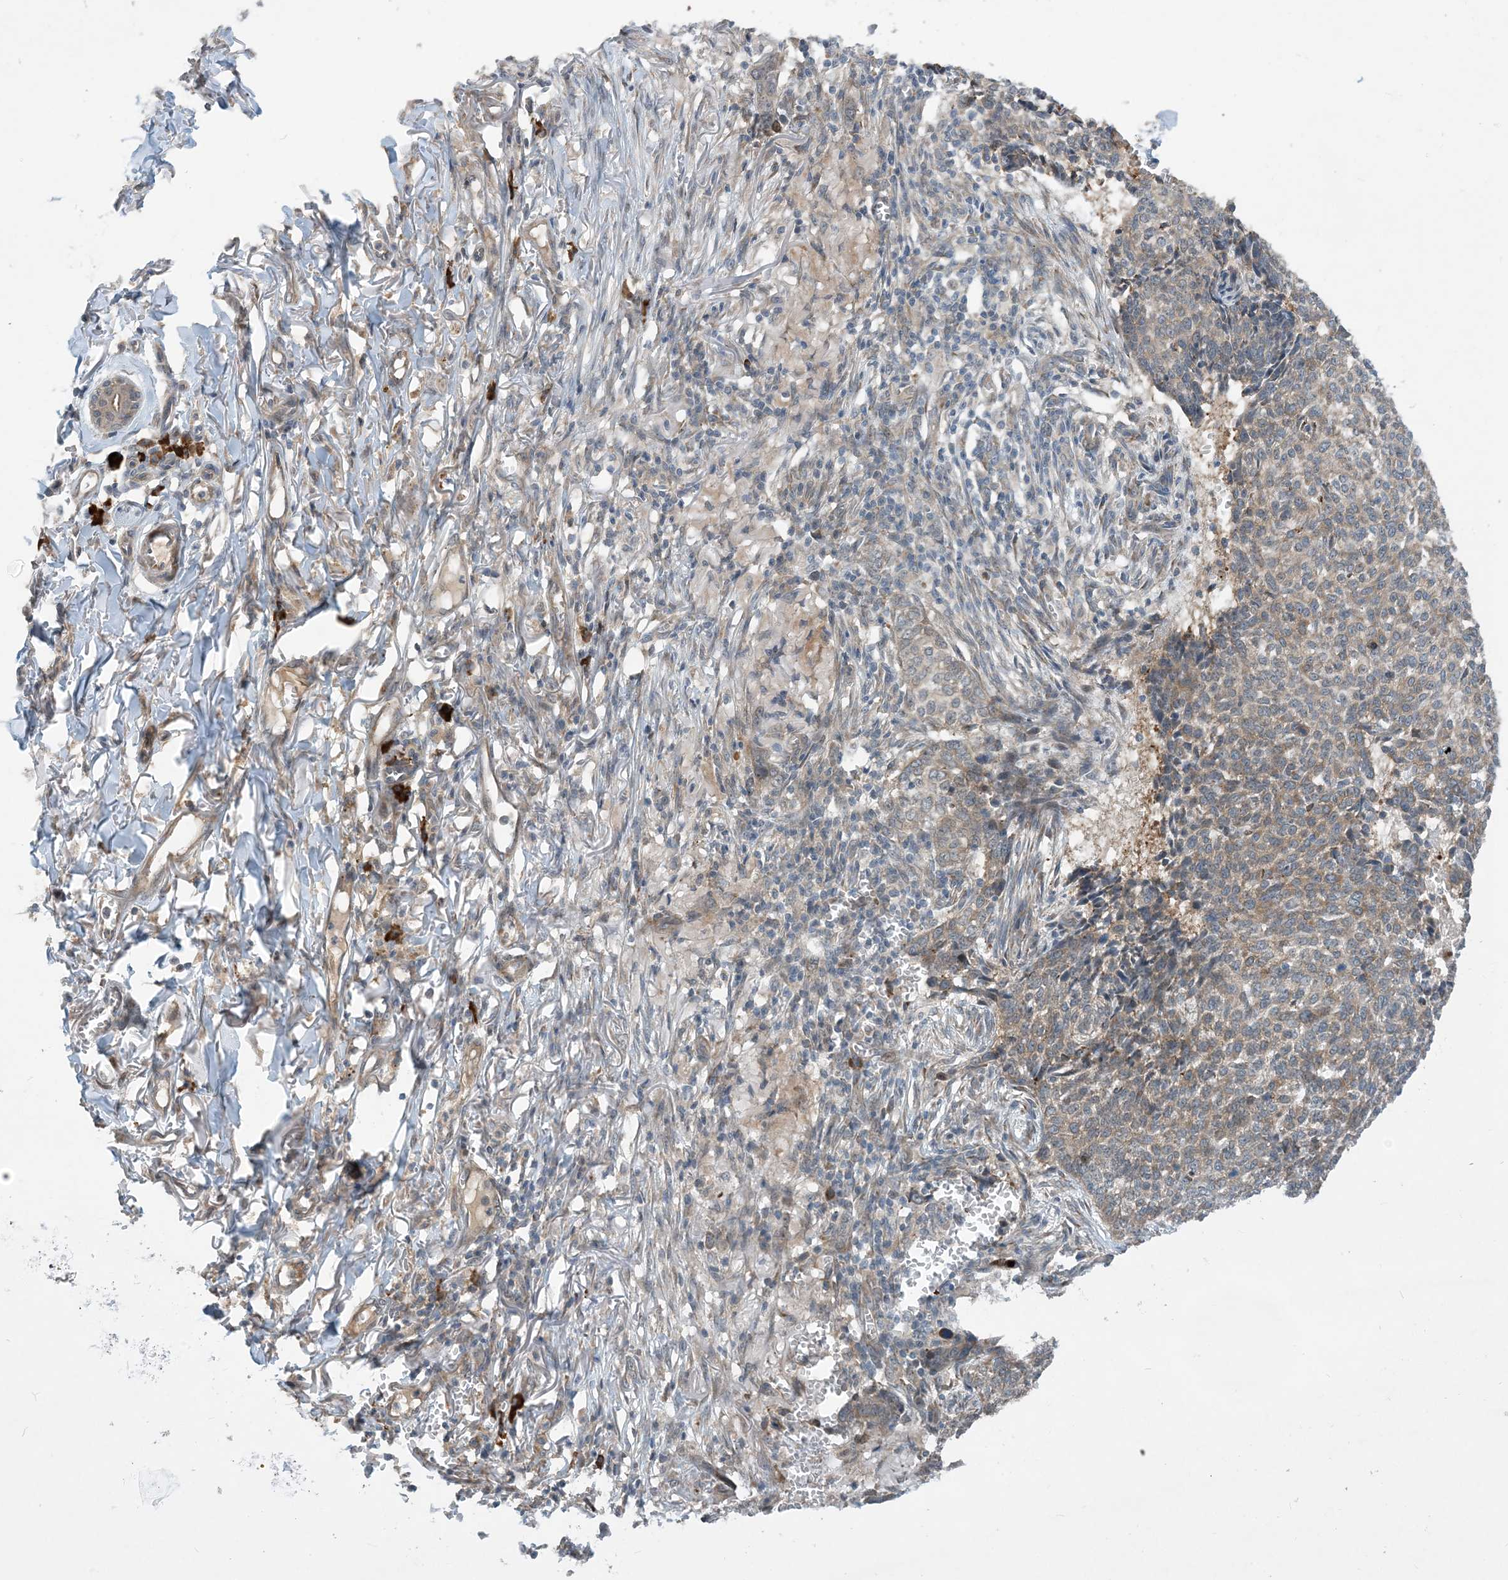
{"staining": {"intensity": "moderate", "quantity": ">75%", "location": "cytoplasmic/membranous"}, "tissue": "skin cancer", "cell_type": "Tumor cells", "image_type": "cancer", "snomed": [{"axis": "morphology", "description": "Basal cell carcinoma"}, {"axis": "topography", "description": "Skin"}], "caption": "Tumor cells display medium levels of moderate cytoplasmic/membranous positivity in approximately >75% of cells in human skin cancer.", "gene": "PHOSPHO2", "patient": {"sex": "male", "age": 85}}